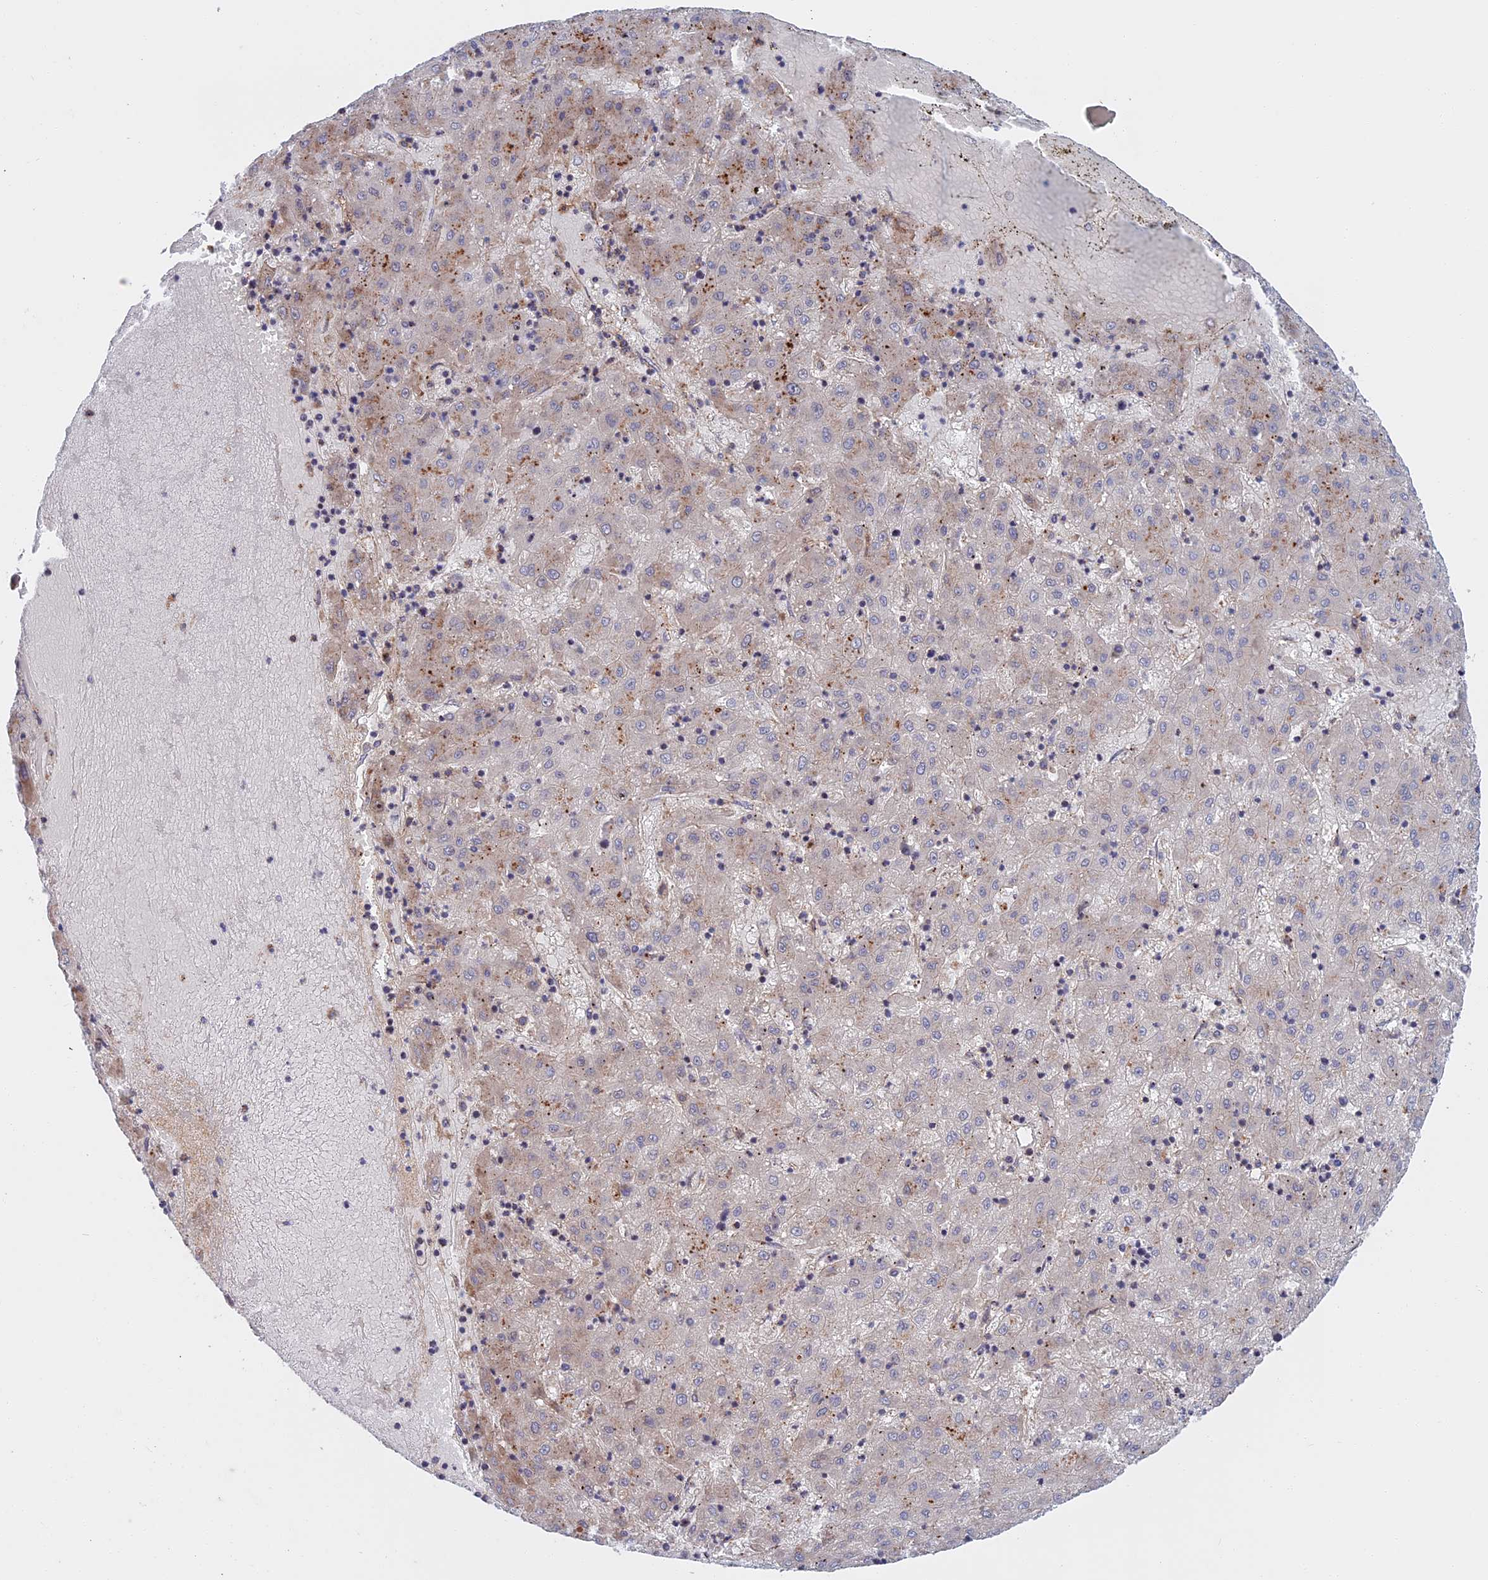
{"staining": {"intensity": "negative", "quantity": "none", "location": "none"}, "tissue": "liver cancer", "cell_type": "Tumor cells", "image_type": "cancer", "snomed": [{"axis": "morphology", "description": "Carcinoma, Hepatocellular, NOS"}, {"axis": "topography", "description": "Liver"}], "caption": "This is a micrograph of IHC staining of hepatocellular carcinoma (liver), which shows no positivity in tumor cells.", "gene": "LYPD5", "patient": {"sex": "male", "age": 72}}